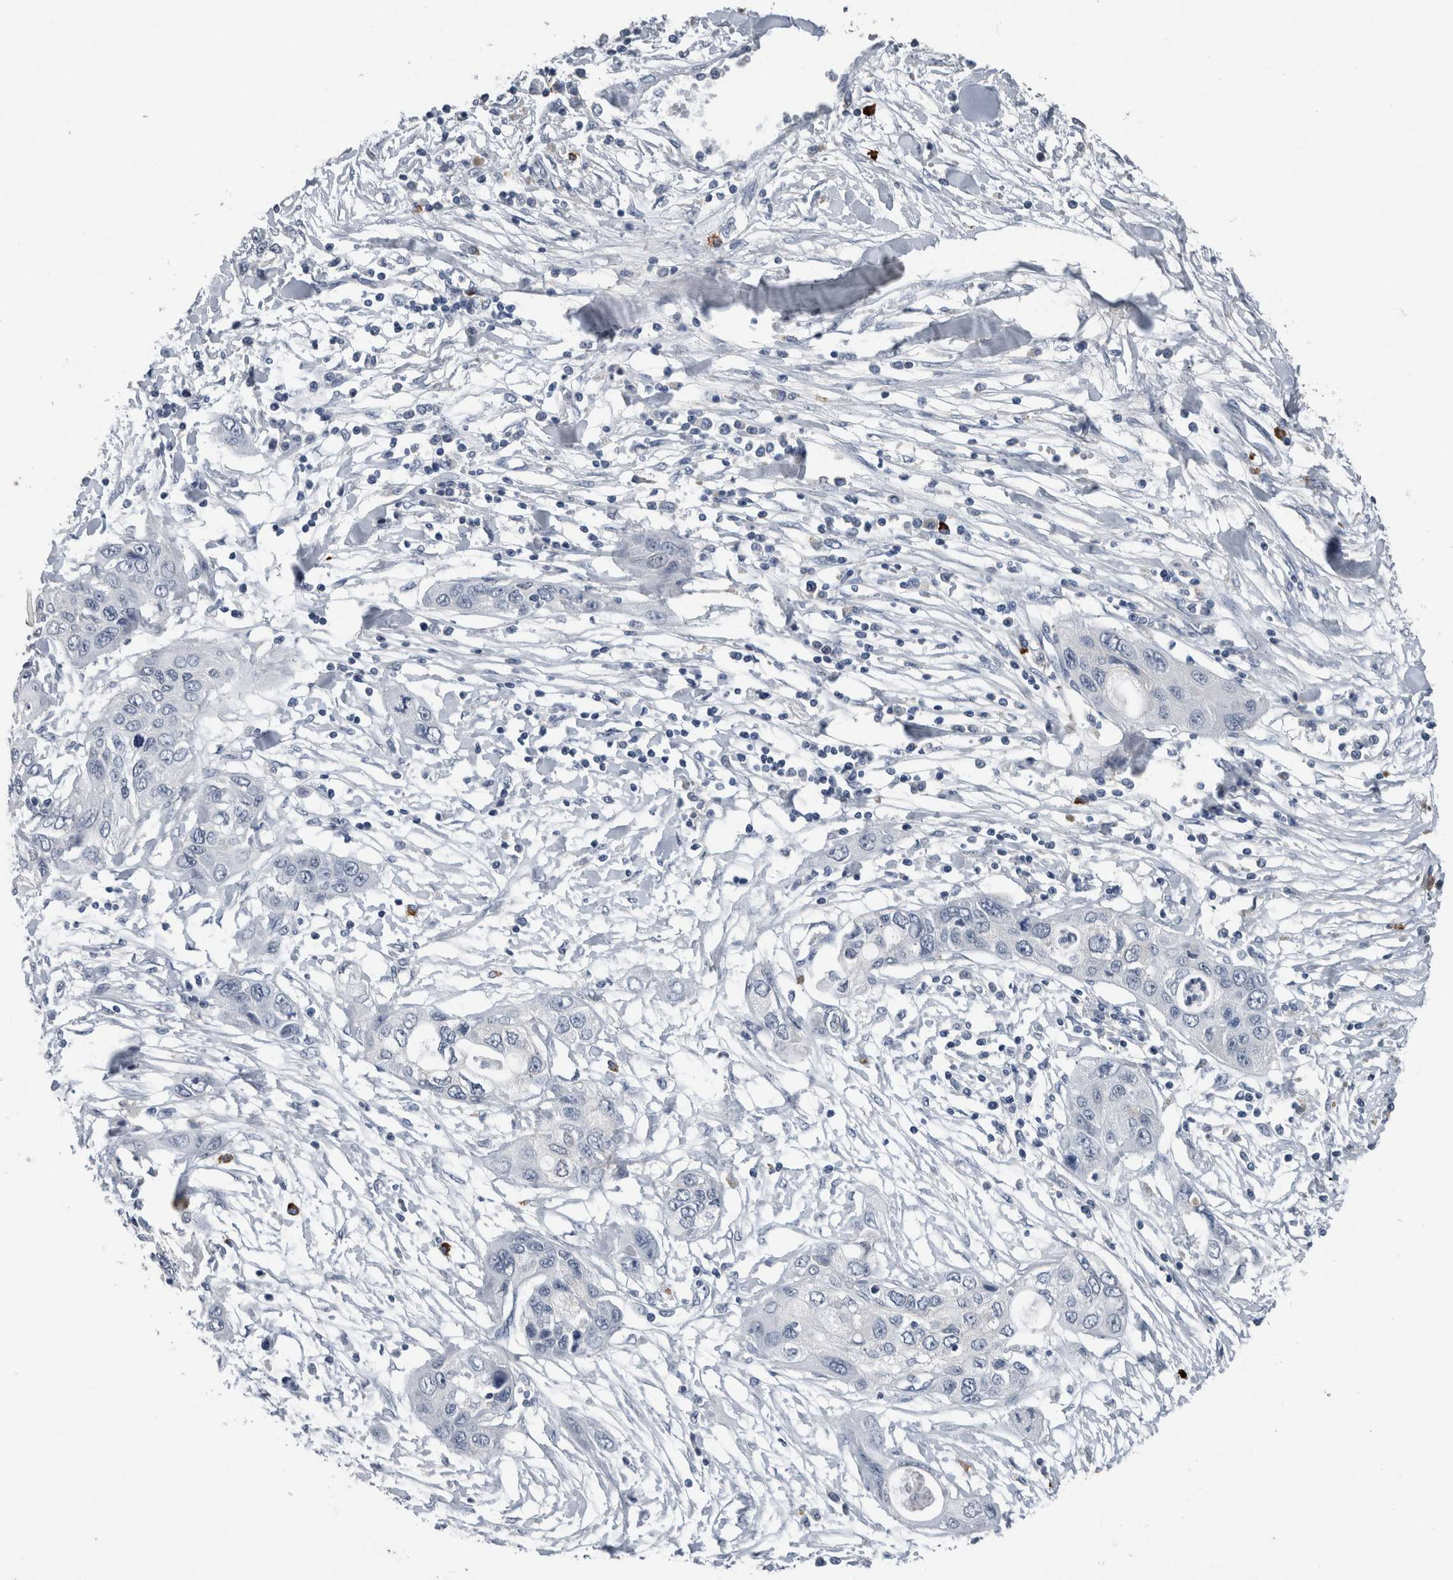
{"staining": {"intensity": "negative", "quantity": "none", "location": "none"}, "tissue": "pancreatic cancer", "cell_type": "Tumor cells", "image_type": "cancer", "snomed": [{"axis": "morphology", "description": "Adenocarcinoma, NOS"}, {"axis": "topography", "description": "Pancreas"}], "caption": "Human pancreatic cancer (adenocarcinoma) stained for a protein using IHC exhibits no expression in tumor cells.", "gene": "CRNN", "patient": {"sex": "female", "age": 70}}